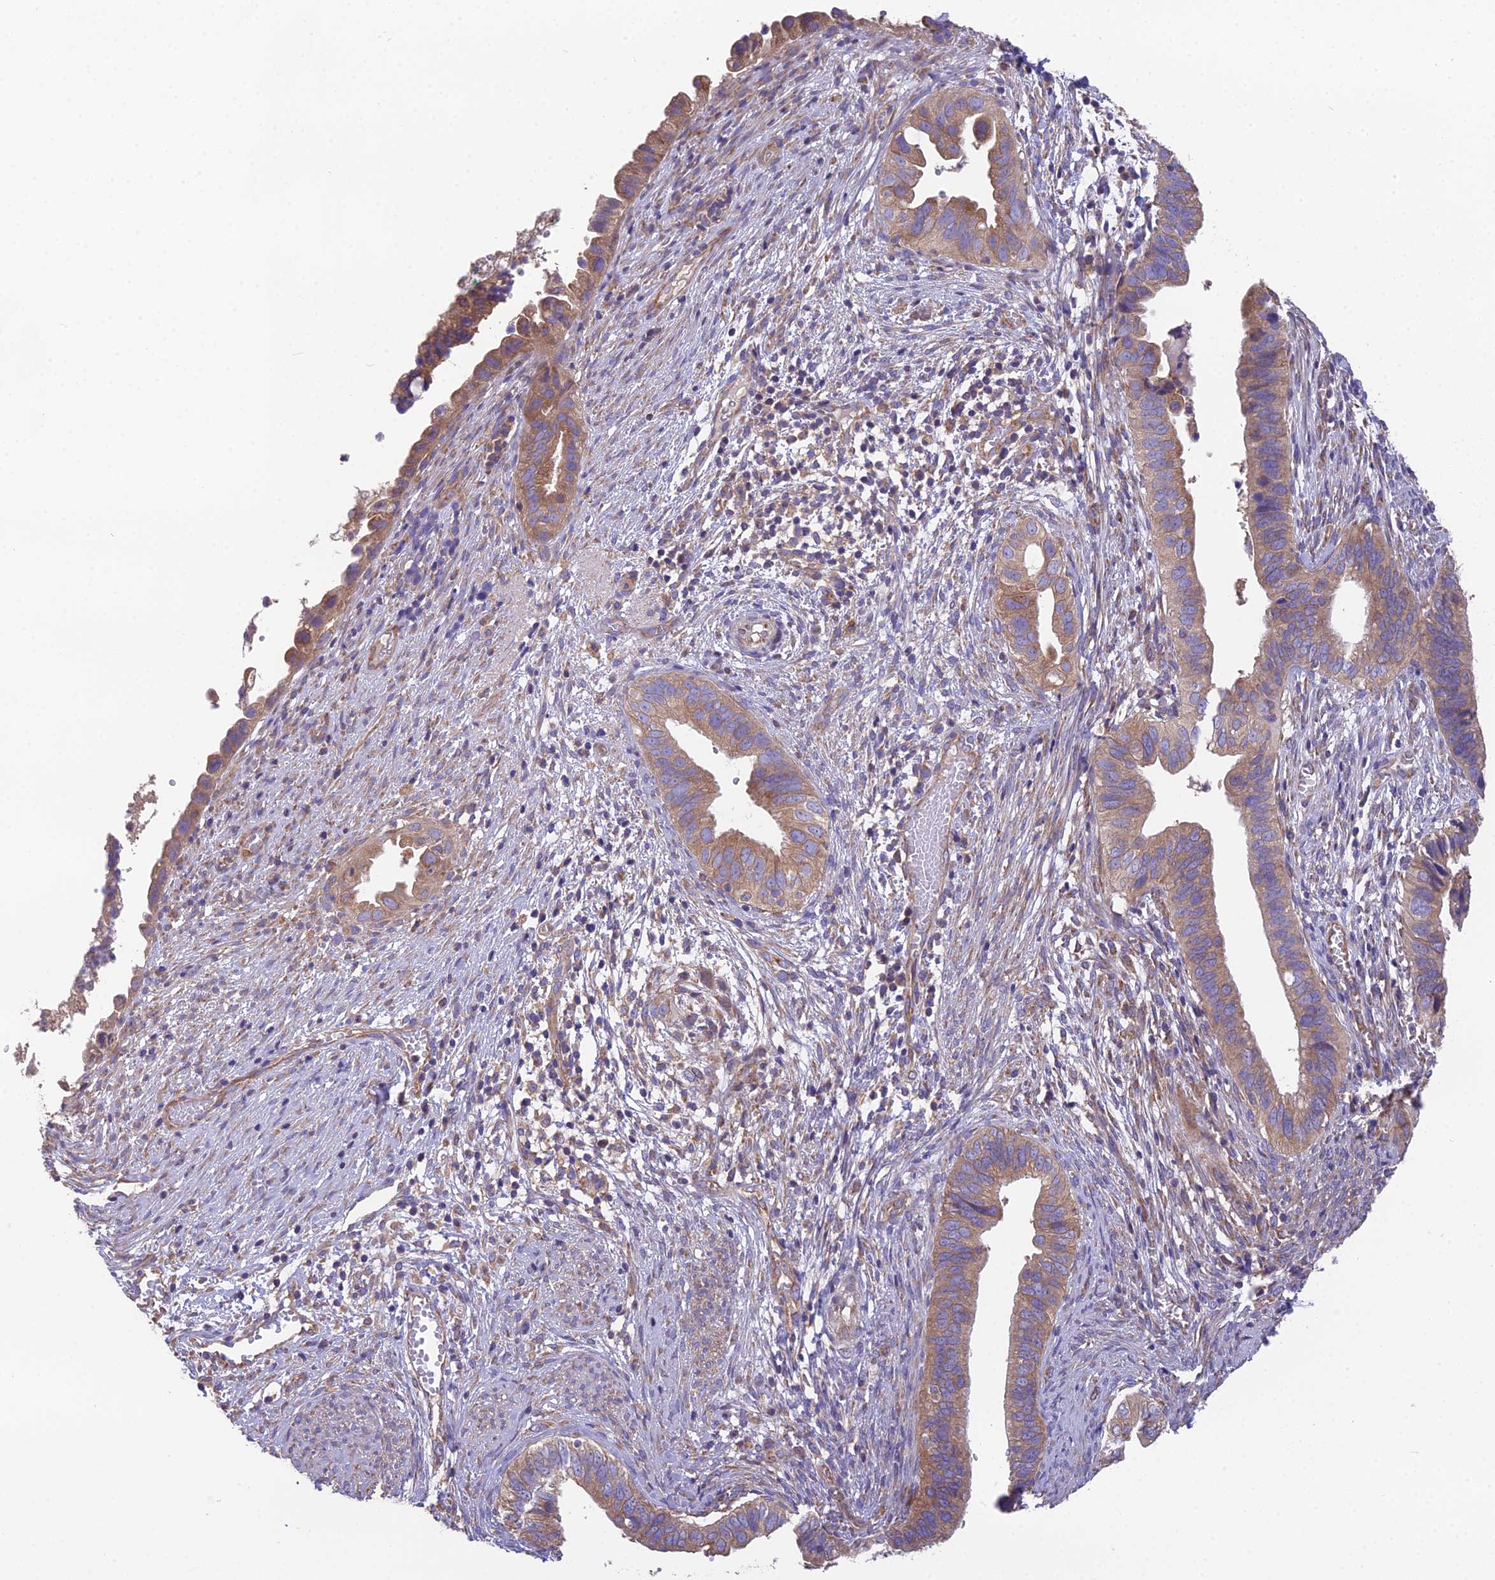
{"staining": {"intensity": "moderate", "quantity": ">75%", "location": "cytoplasmic/membranous"}, "tissue": "cervical cancer", "cell_type": "Tumor cells", "image_type": "cancer", "snomed": [{"axis": "morphology", "description": "Adenocarcinoma, NOS"}, {"axis": "topography", "description": "Cervix"}], "caption": "Protein analysis of adenocarcinoma (cervical) tissue displays moderate cytoplasmic/membranous positivity in approximately >75% of tumor cells. (IHC, brightfield microscopy, high magnification).", "gene": "BLOC1S4", "patient": {"sex": "female", "age": 42}}